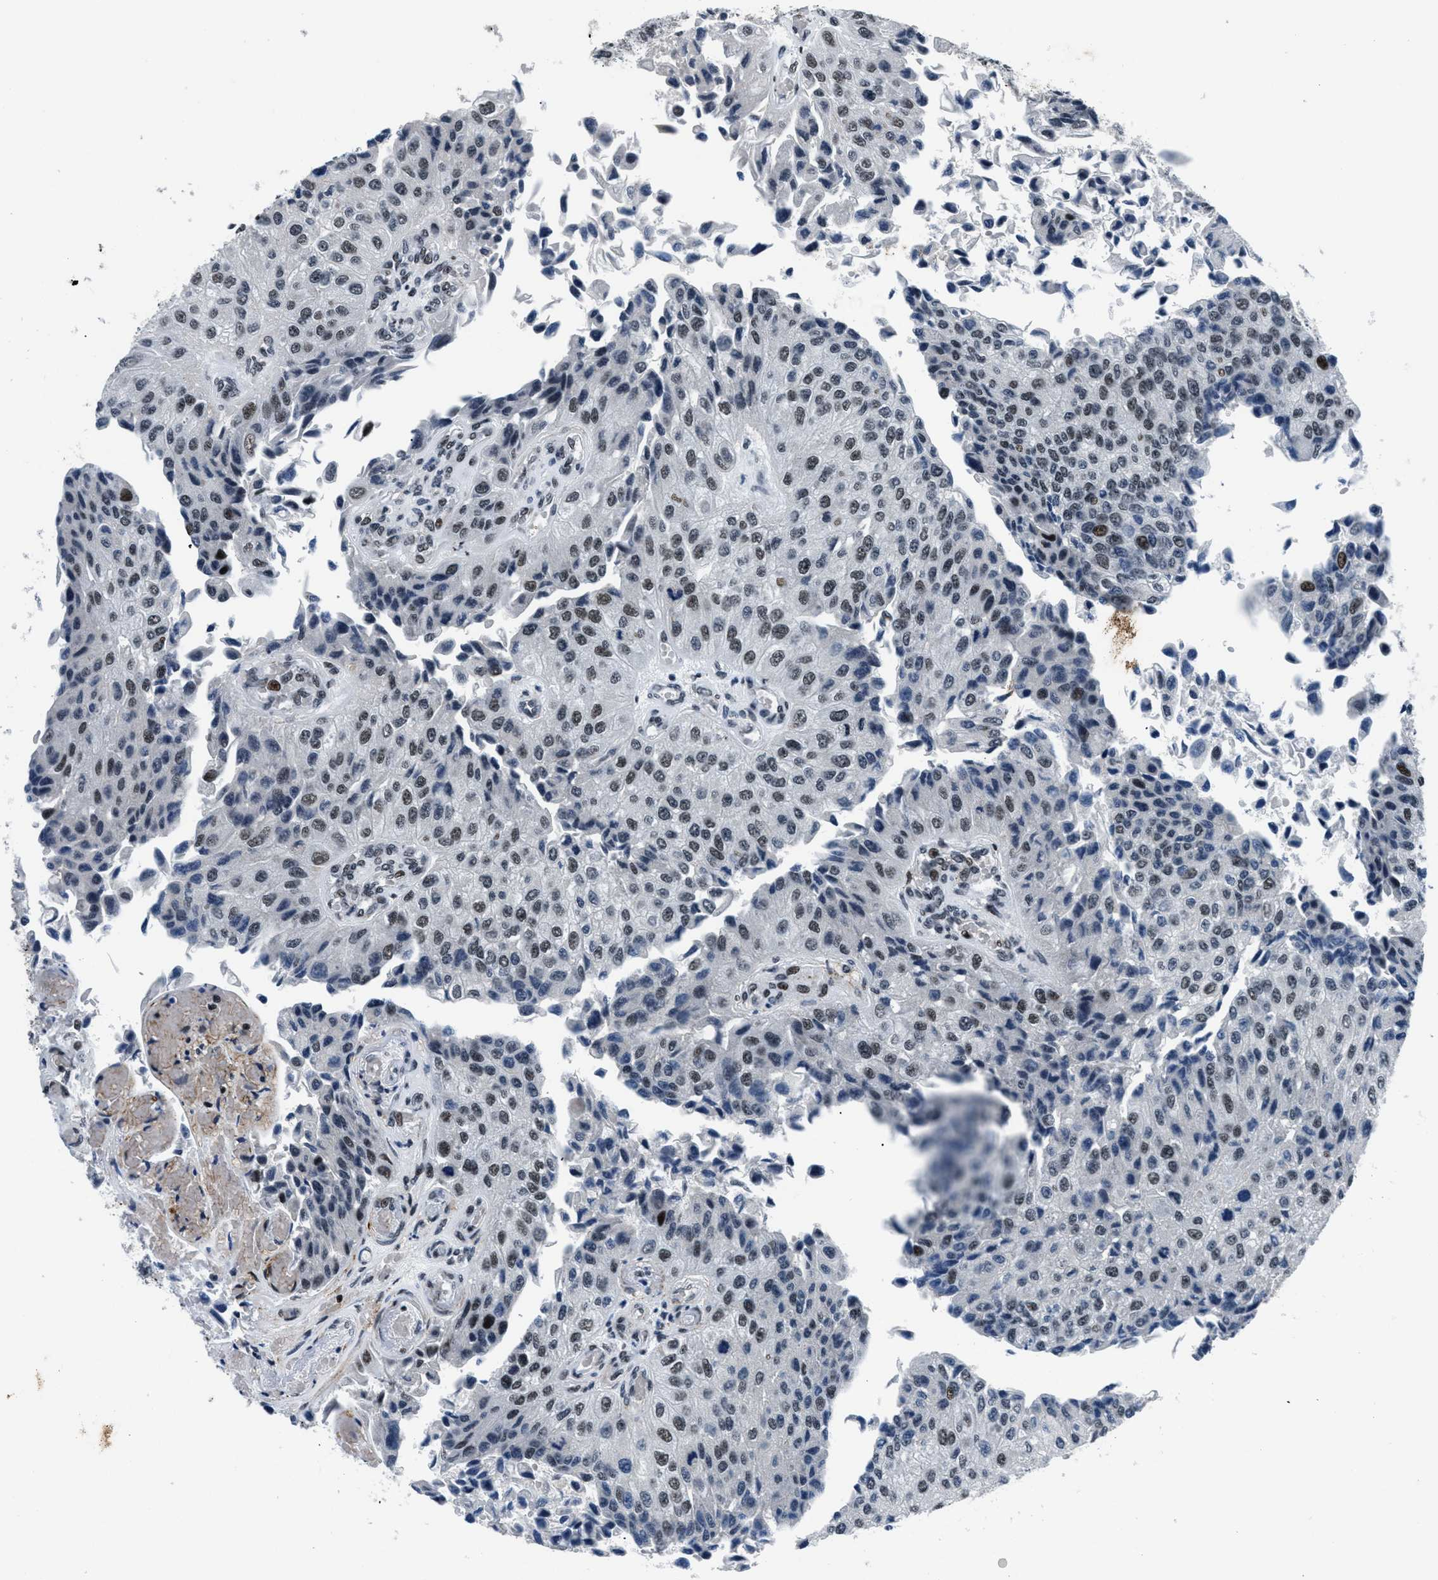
{"staining": {"intensity": "moderate", "quantity": "25%-75%", "location": "nuclear"}, "tissue": "urothelial cancer", "cell_type": "Tumor cells", "image_type": "cancer", "snomed": [{"axis": "morphology", "description": "Urothelial carcinoma, High grade"}, {"axis": "topography", "description": "Kidney"}, {"axis": "topography", "description": "Urinary bladder"}], "caption": "Immunohistochemistry micrograph of human high-grade urothelial carcinoma stained for a protein (brown), which demonstrates medium levels of moderate nuclear positivity in about 25%-75% of tumor cells.", "gene": "SMARCB1", "patient": {"sex": "male", "age": 77}}